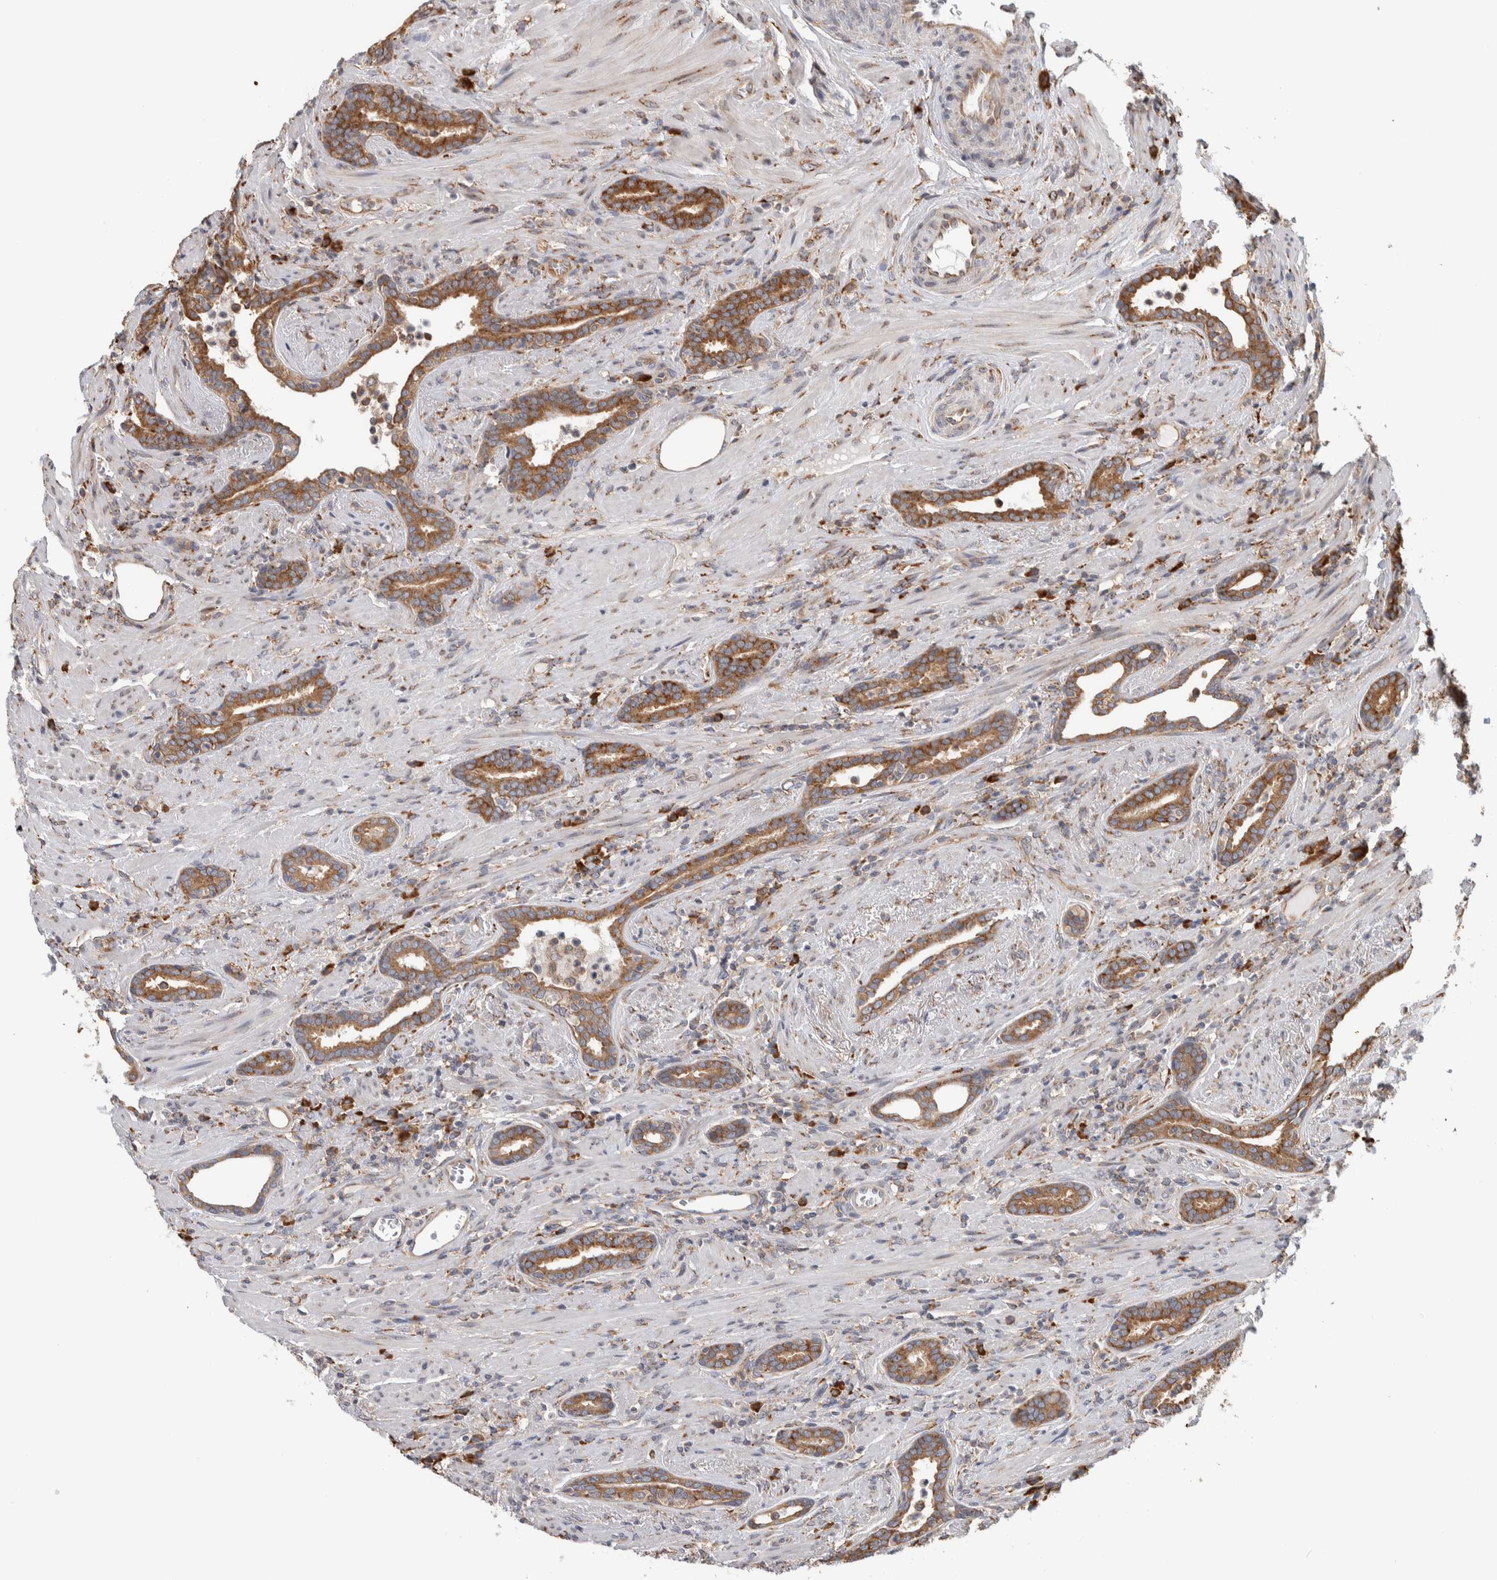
{"staining": {"intensity": "moderate", "quantity": ">75%", "location": "cytoplasmic/membranous"}, "tissue": "prostate cancer", "cell_type": "Tumor cells", "image_type": "cancer", "snomed": [{"axis": "morphology", "description": "Adenocarcinoma, High grade"}, {"axis": "topography", "description": "Prostate"}], "caption": "Protein staining of prostate cancer (adenocarcinoma (high-grade)) tissue displays moderate cytoplasmic/membranous positivity in about >75% of tumor cells. (IHC, brightfield microscopy, high magnification).", "gene": "EIF3H", "patient": {"sex": "male", "age": 71}}